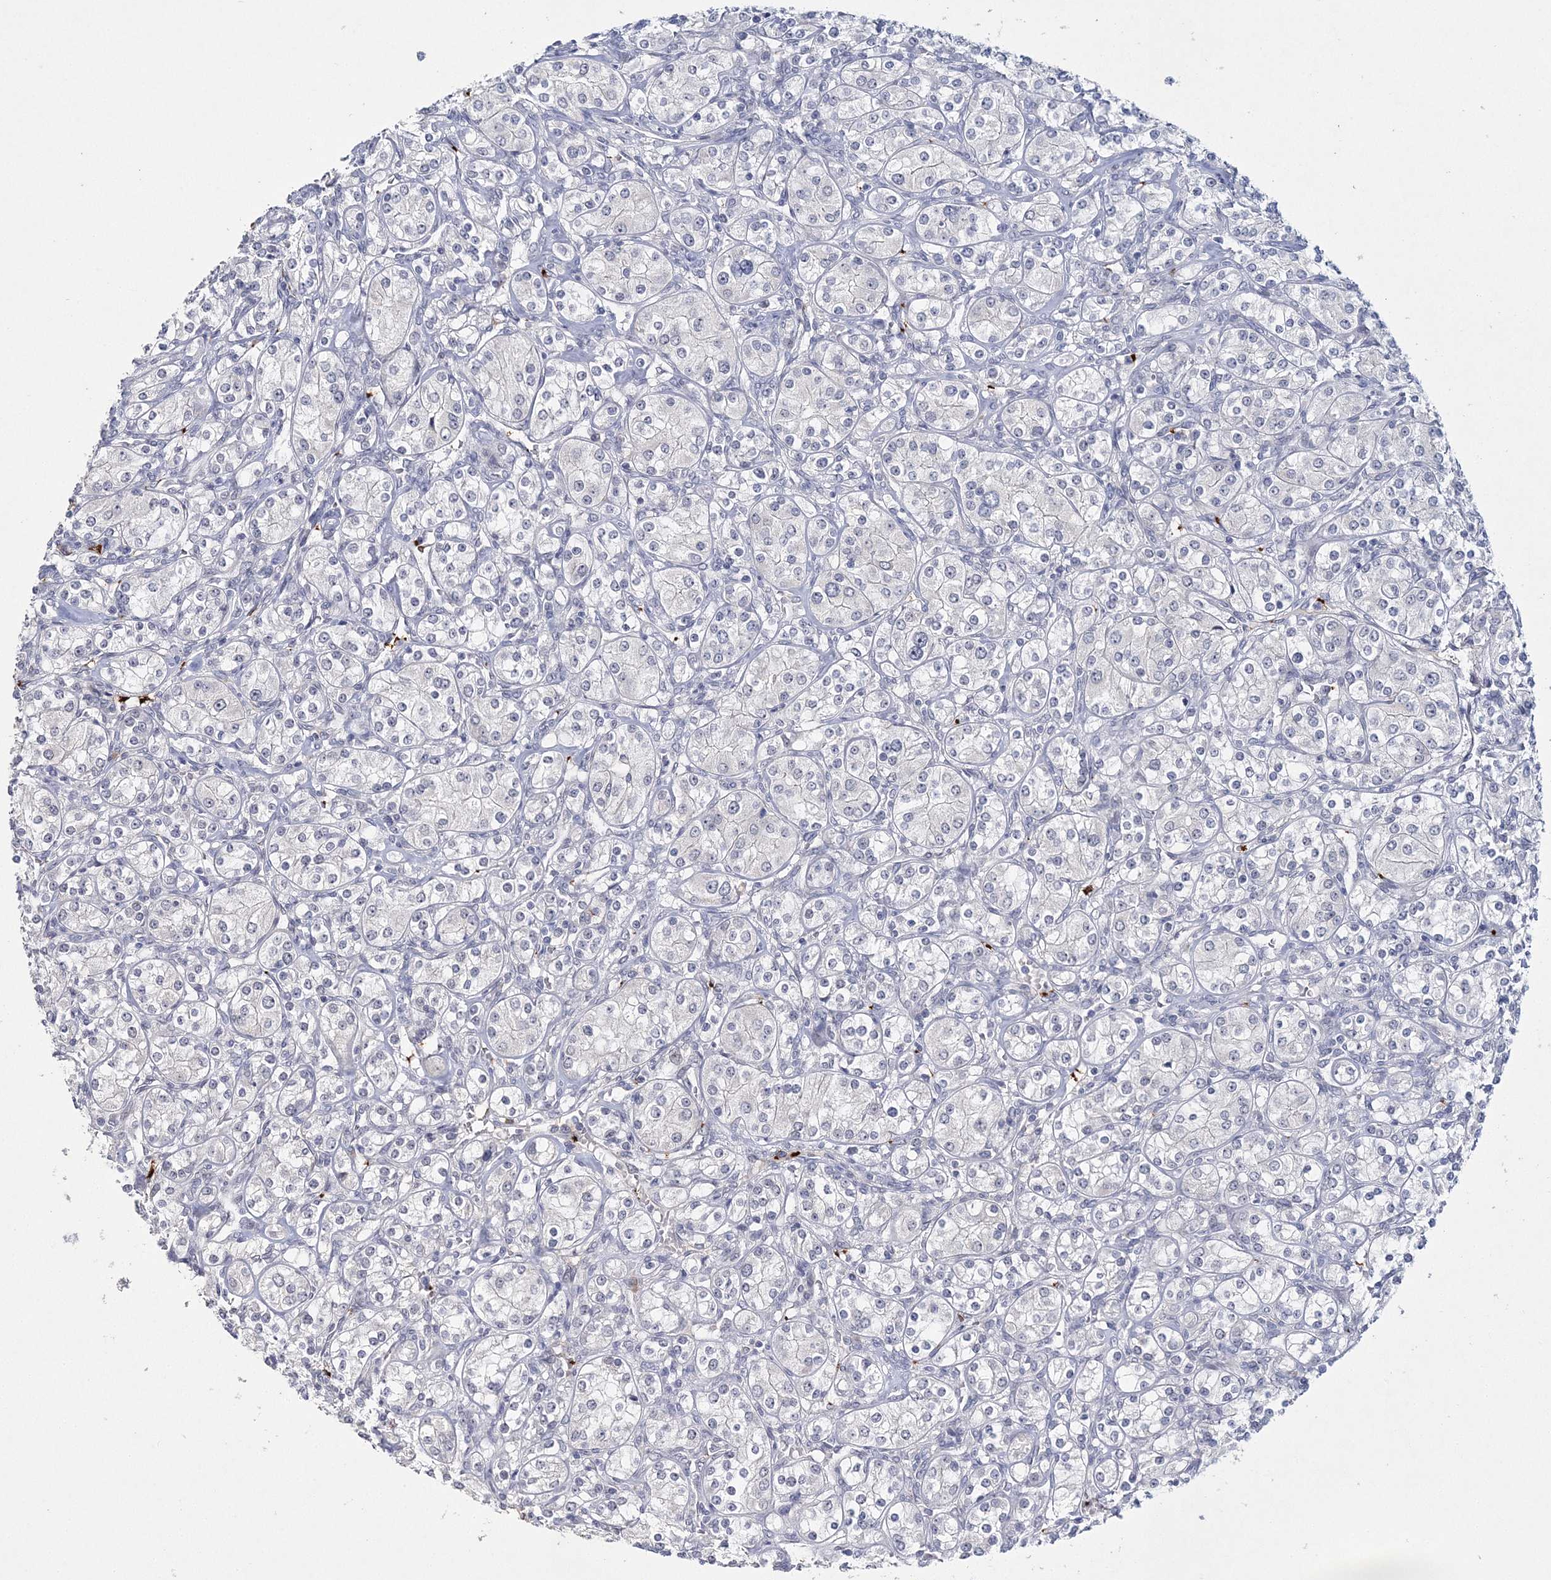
{"staining": {"intensity": "negative", "quantity": "none", "location": "none"}, "tissue": "renal cancer", "cell_type": "Tumor cells", "image_type": "cancer", "snomed": [{"axis": "morphology", "description": "Adenocarcinoma, NOS"}, {"axis": "topography", "description": "Kidney"}], "caption": "IHC image of human adenocarcinoma (renal) stained for a protein (brown), which exhibits no positivity in tumor cells.", "gene": "MYOZ2", "patient": {"sex": "male", "age": 77}}